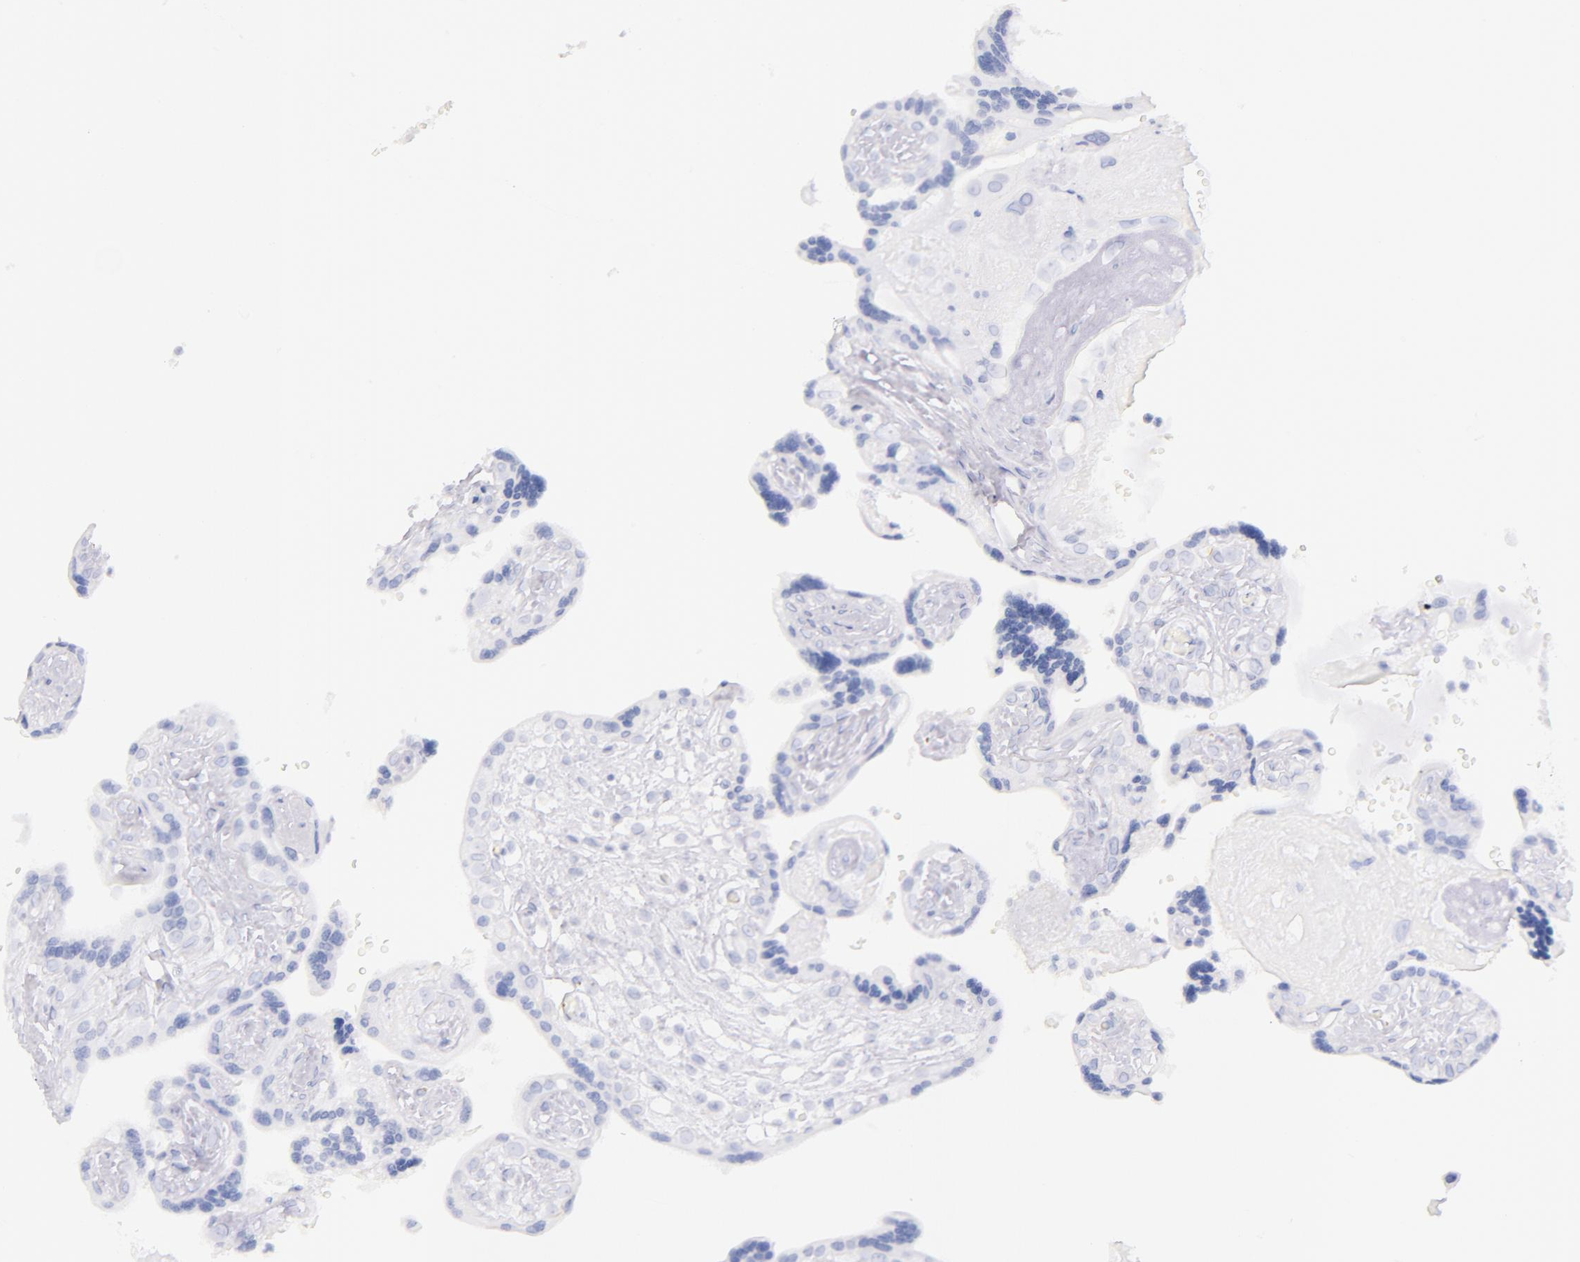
{"staining": {"intensity": "negative", "quantity": "none", "location": "none"}, "tissue": "placenta", "cell_type": "Decidual cells", "image_type": "normal", "snomed": [{"axis": "morphology", "description": "Normal tissue, NOS"}, {"axis": "topography", "description": "Placenta"}], "caption": "The micrograph demonstrates no significant staining in decidual cells of placenta. (DAB (3,3'-diaminobenzidine) IHC, high magnification).", "gene": "CD44", "patient": {"sex": "female", "age": 24}}